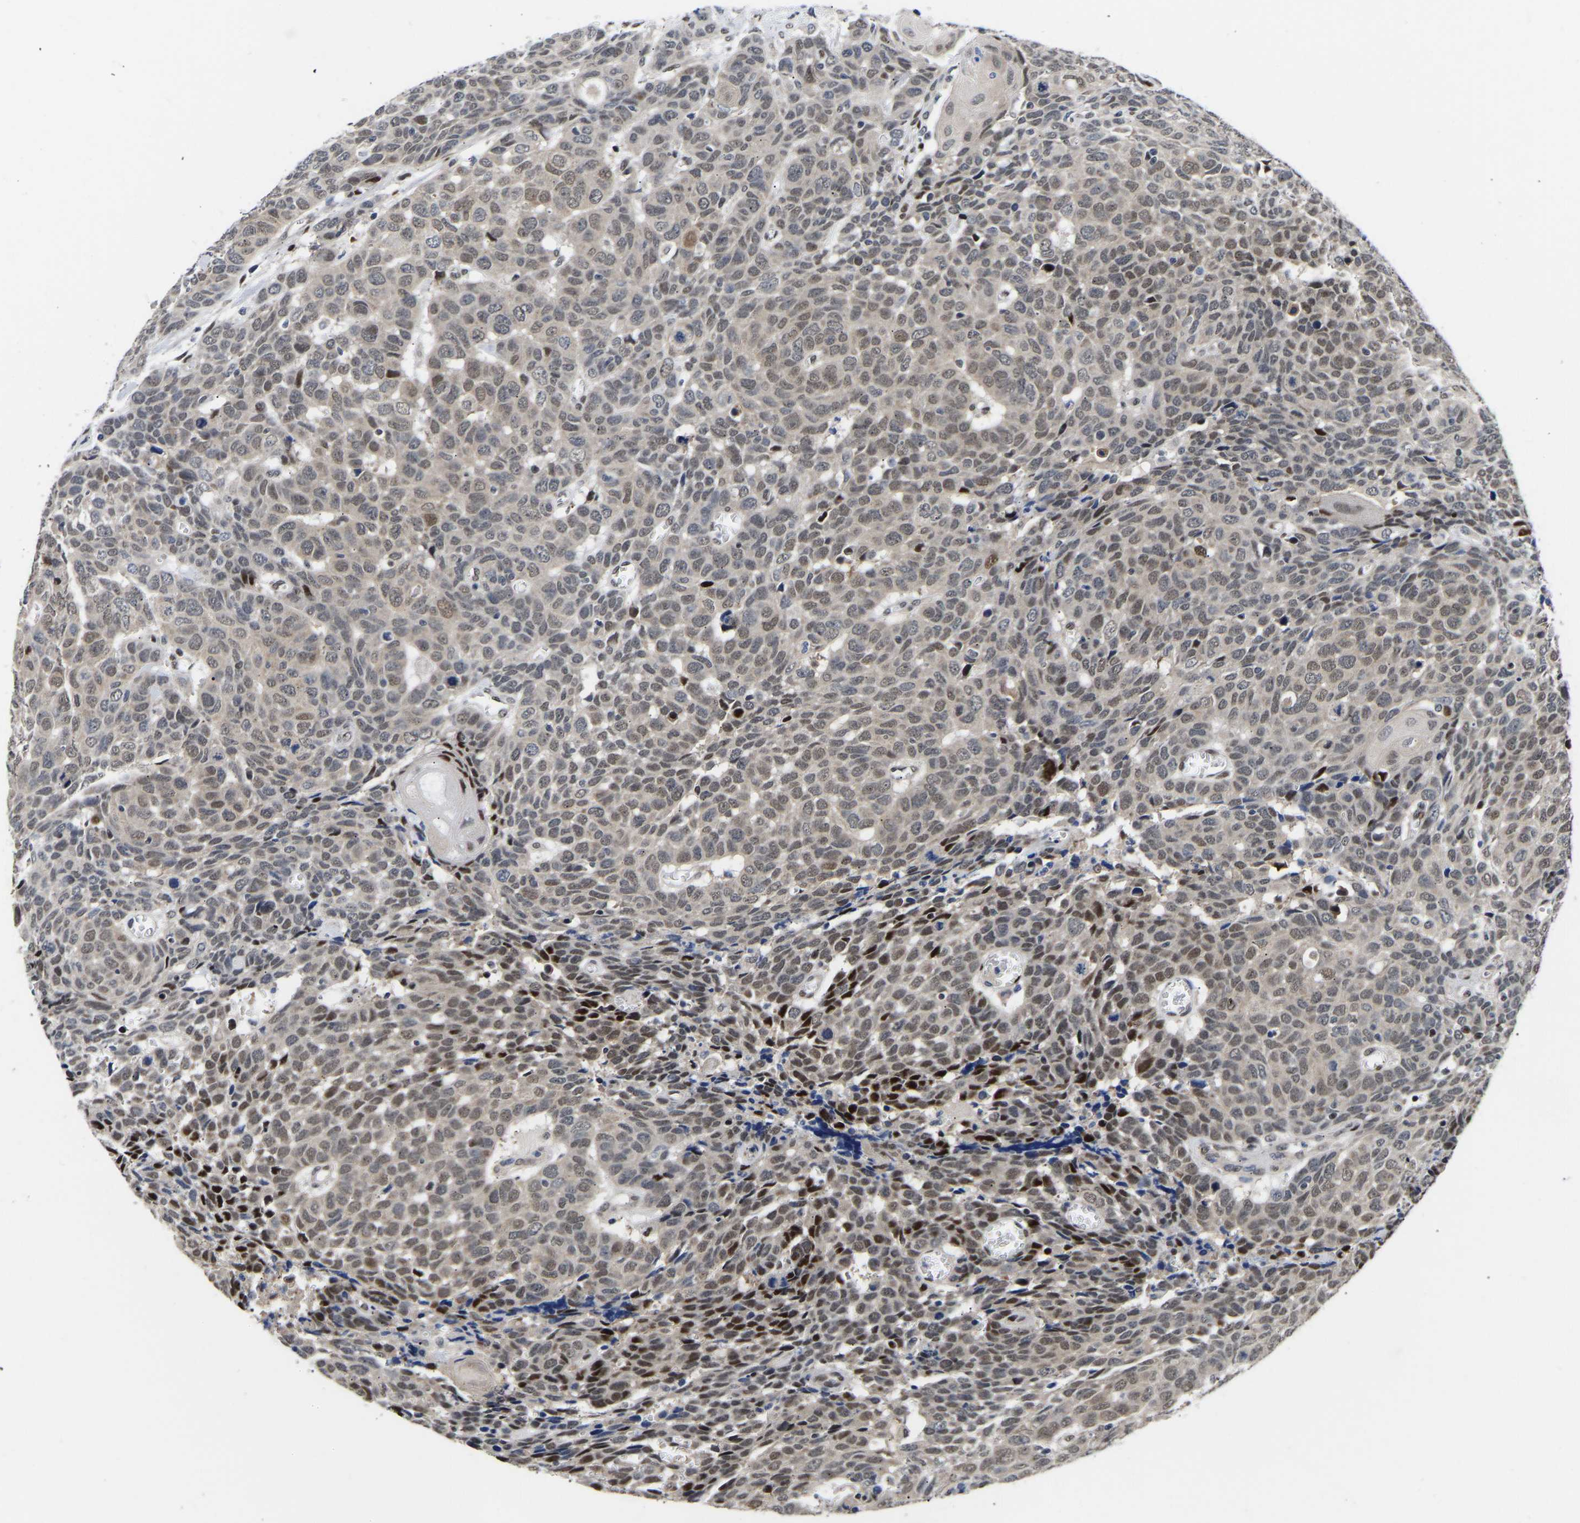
{"staining": {"intensity": "strong", "quantity": "<25%", "location": "nuclear"}, "tissue": "head and neck cancer", "cell_type": "Tumor cells", "image_type": "cancer", "snomed": [{"axis": "morphology", "description": "Squamous cell carcinoma, NOS"}, {"axis": "topography", "description": "Head-Neck"}], "caption": "IHC (DAB) staining of head and neck squamous cell carcinoma reveals strong nuclear protein staining in about <25% of tumor cells.", "gene": "PTRHD1", "patient": {"sex": "male", "age": 66}}